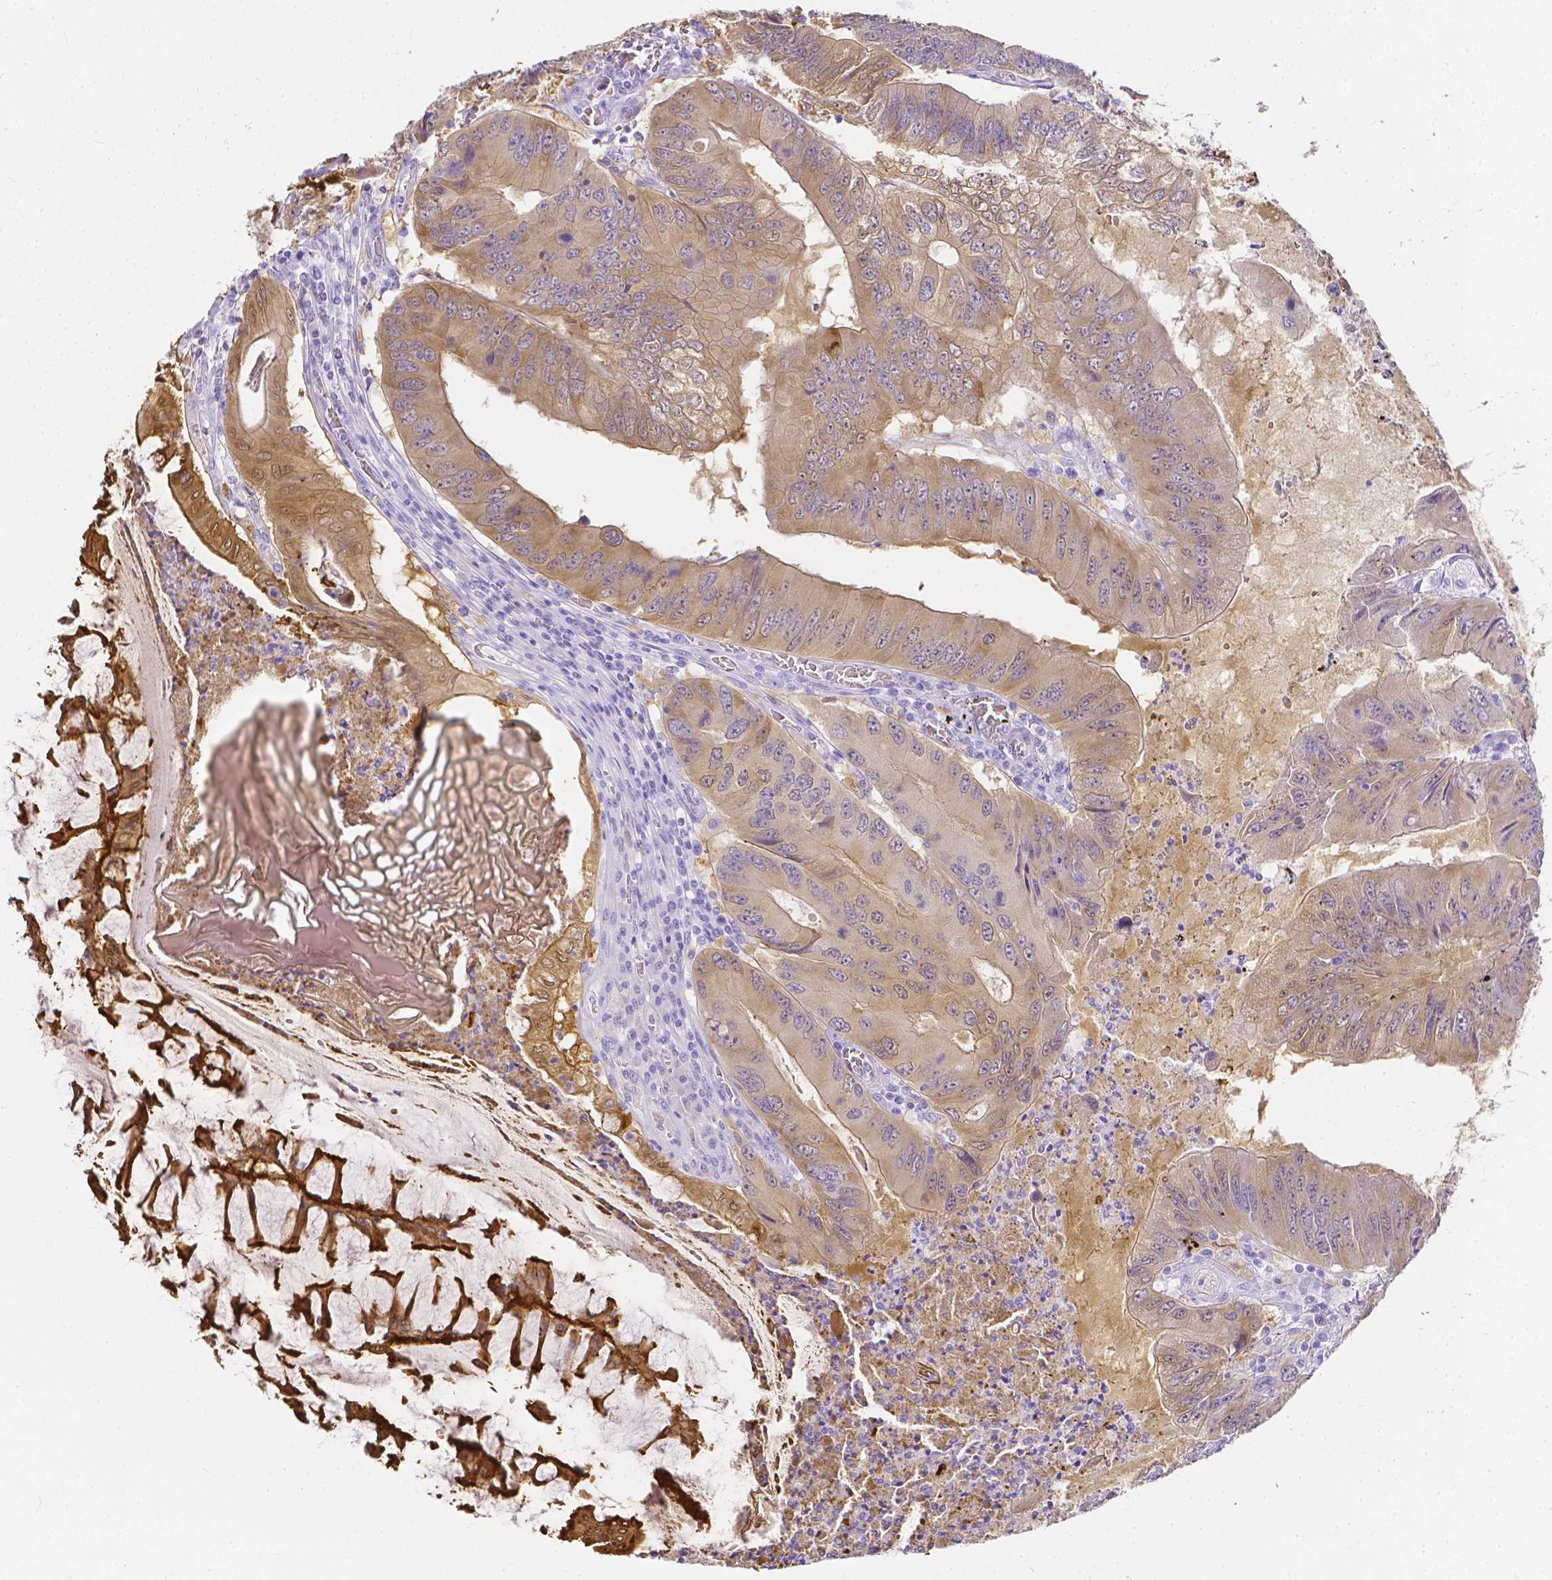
{"staining": {"intensity": "moderate", "quantity": "<25%", "location": "cytoplasmic/membranous,nuclear"}, "tissue": "colorectal cancer", "cell_type": "Tumor cells", "image_type": "cancer", "snomed": [{"axis": "morphology", "description": "Adenocarcinoma, NOS"}, {"axis": "topography", "description": "Colon"}], "caption": "DAB (3,3'-diaminobenzidine) immunohistochemical staining of colorectal adenocarcinoma demonstrates moderate cytoplasmic/membranous and nuclear protein expression in approximately <25% of tumor cells.", "gene": "LGALS4", "patient": {"sex": "male", "age": 53}}